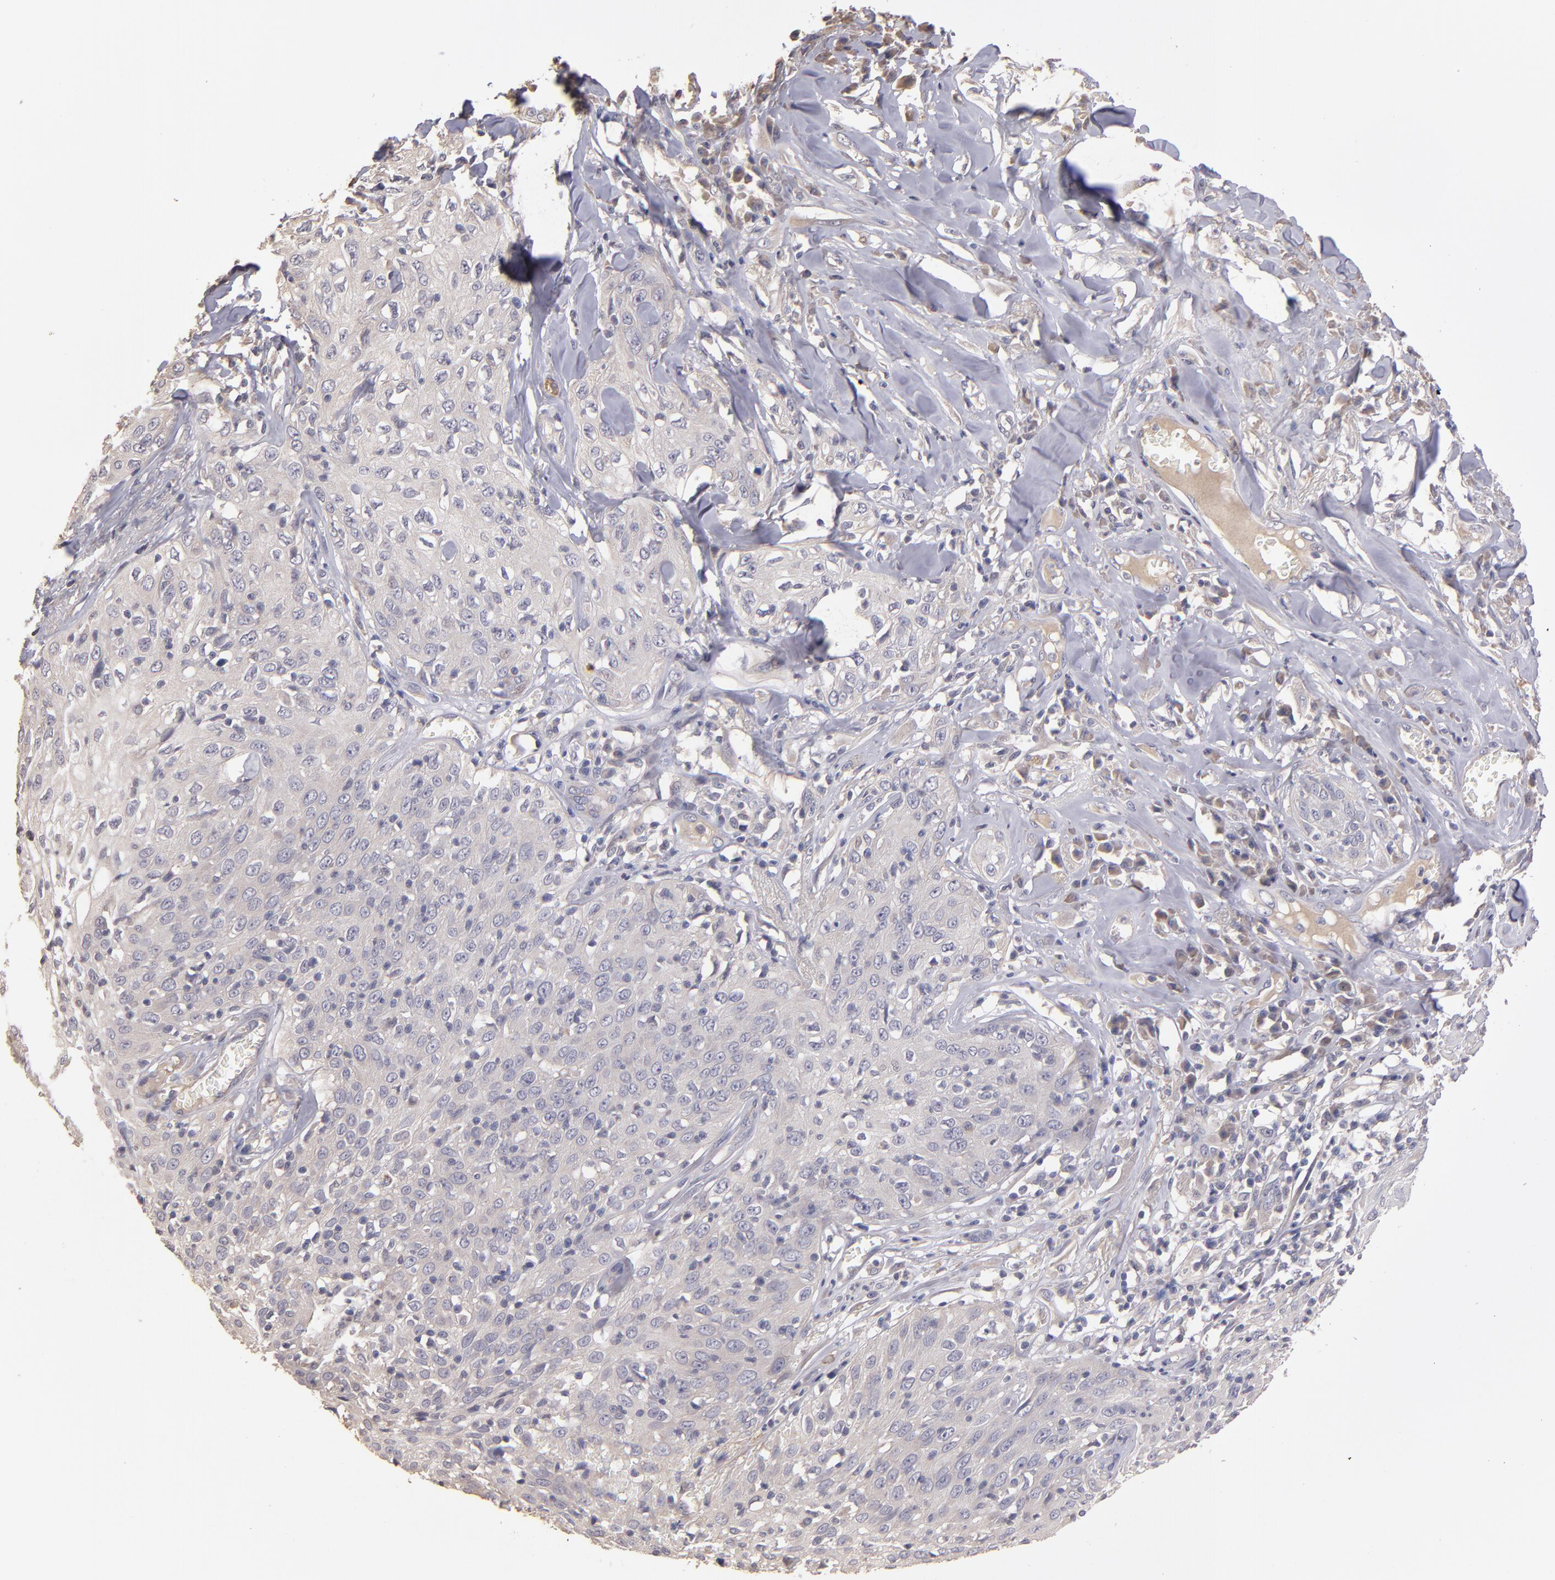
{"staining": {"intensity": "negative", "quantity": "none", "location": "none"}, "tissue": "skin cancer", "cell_type": "Tumor cells", "image_type": "cancer", "snomed": [{"axis": "morphology", "description": "Squamous cell carcinoma, NOS"}, {"axis": "topography", "description": "Skin"}], "caption": "Photomicrograph shows no protein staining in tumor cells of skin squamous cell carcinoma tissue.", "gene": "GNAZ", "patient": {"sex": "male", "age": 65}}